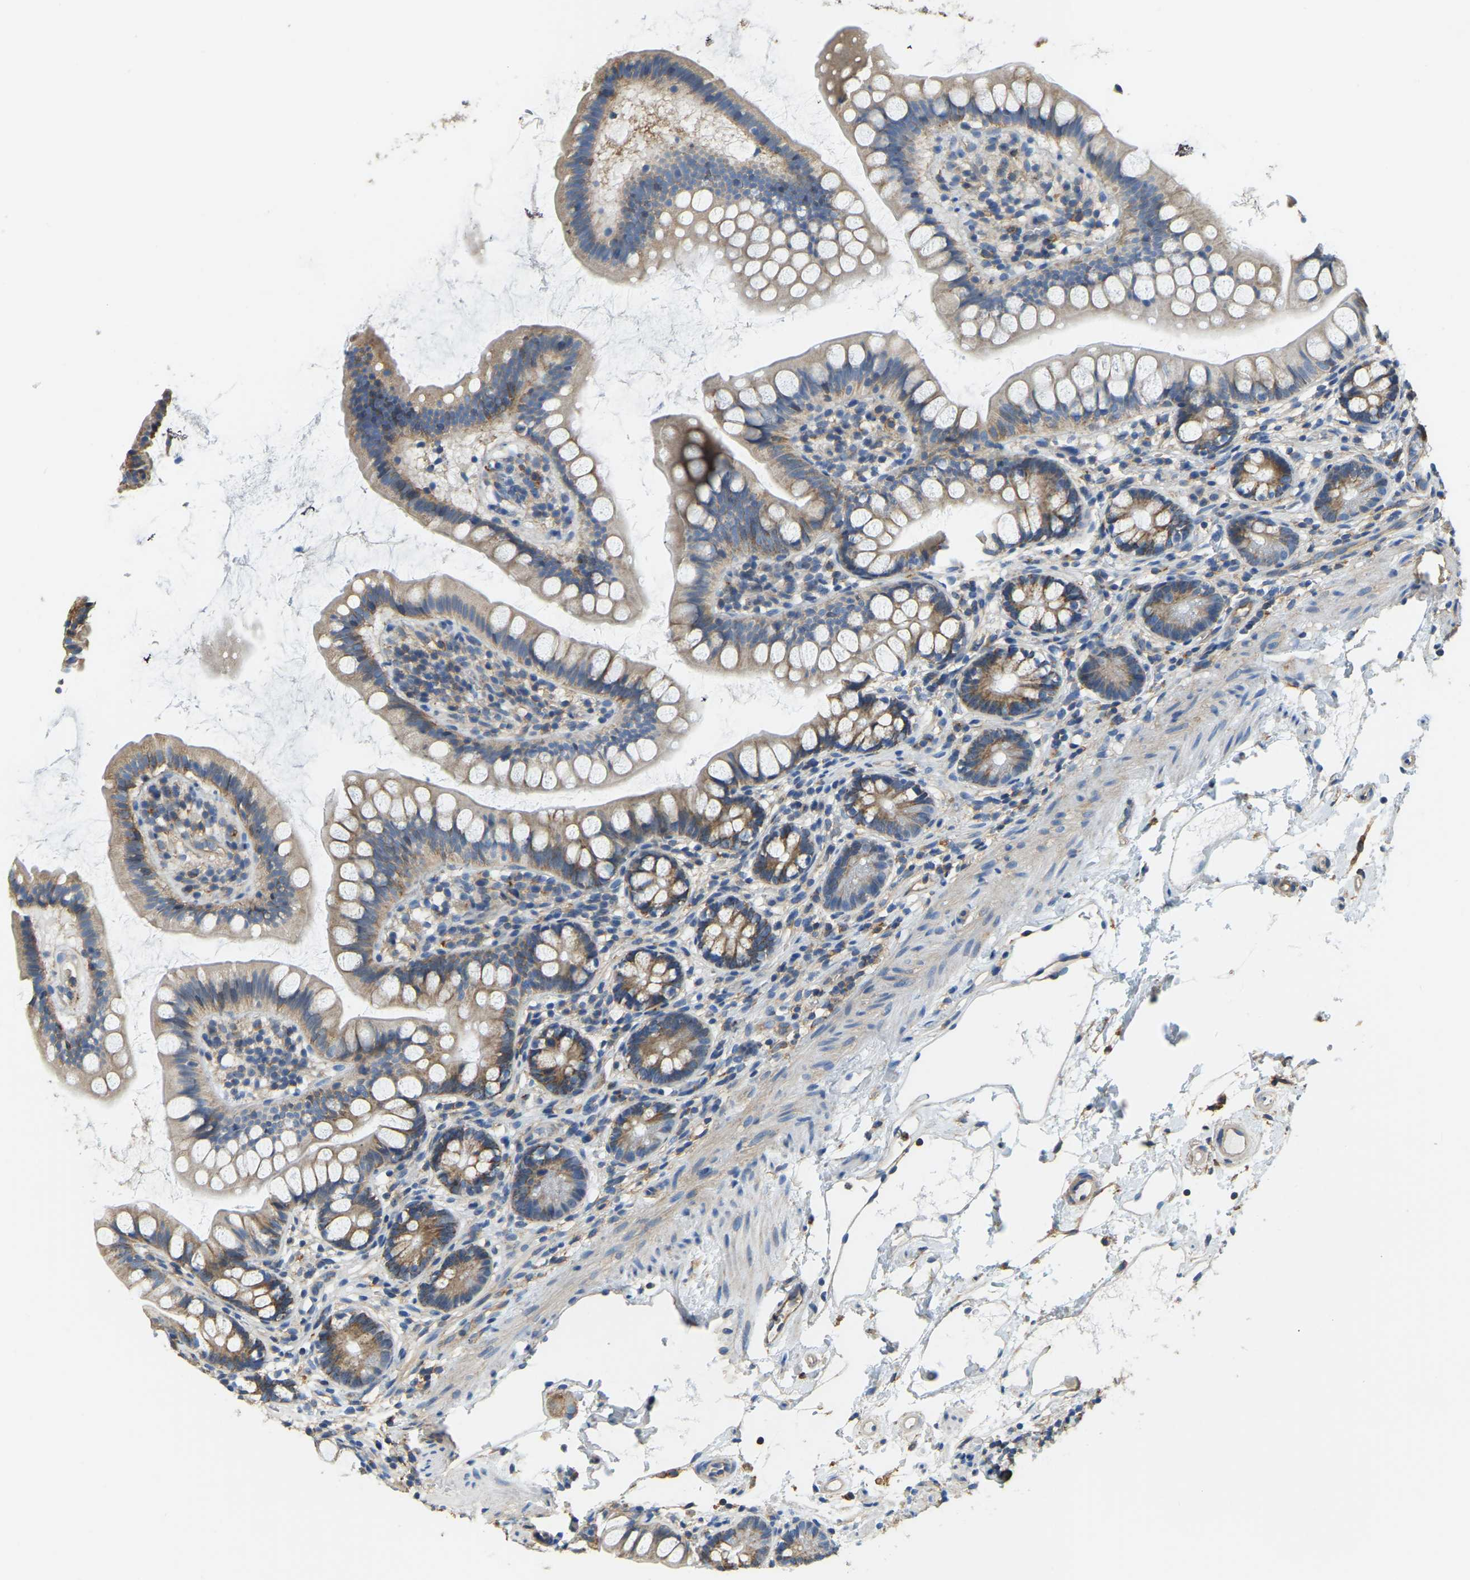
{"staining": {"intensity": "moderate", "quantity": ">75%", "location": "cytoplasmic/membranous"}, "tissue": "small intestine", "cell_type": "Glandular cells", "image_type": "normal", "snomed": [{"axis": "morphology", "description": "Normal tissue, NOS"}, {"axis": "topography", "description": "Small intestine"}], "caption": "Moderate cytoplasmic/membranous staining for a protein is seen in about >75% of glandular cells of unremarkable small intestine using immunohistochemistry.", "gene": "AHNAK", "patient": {"sex": "female", "age": 84}}